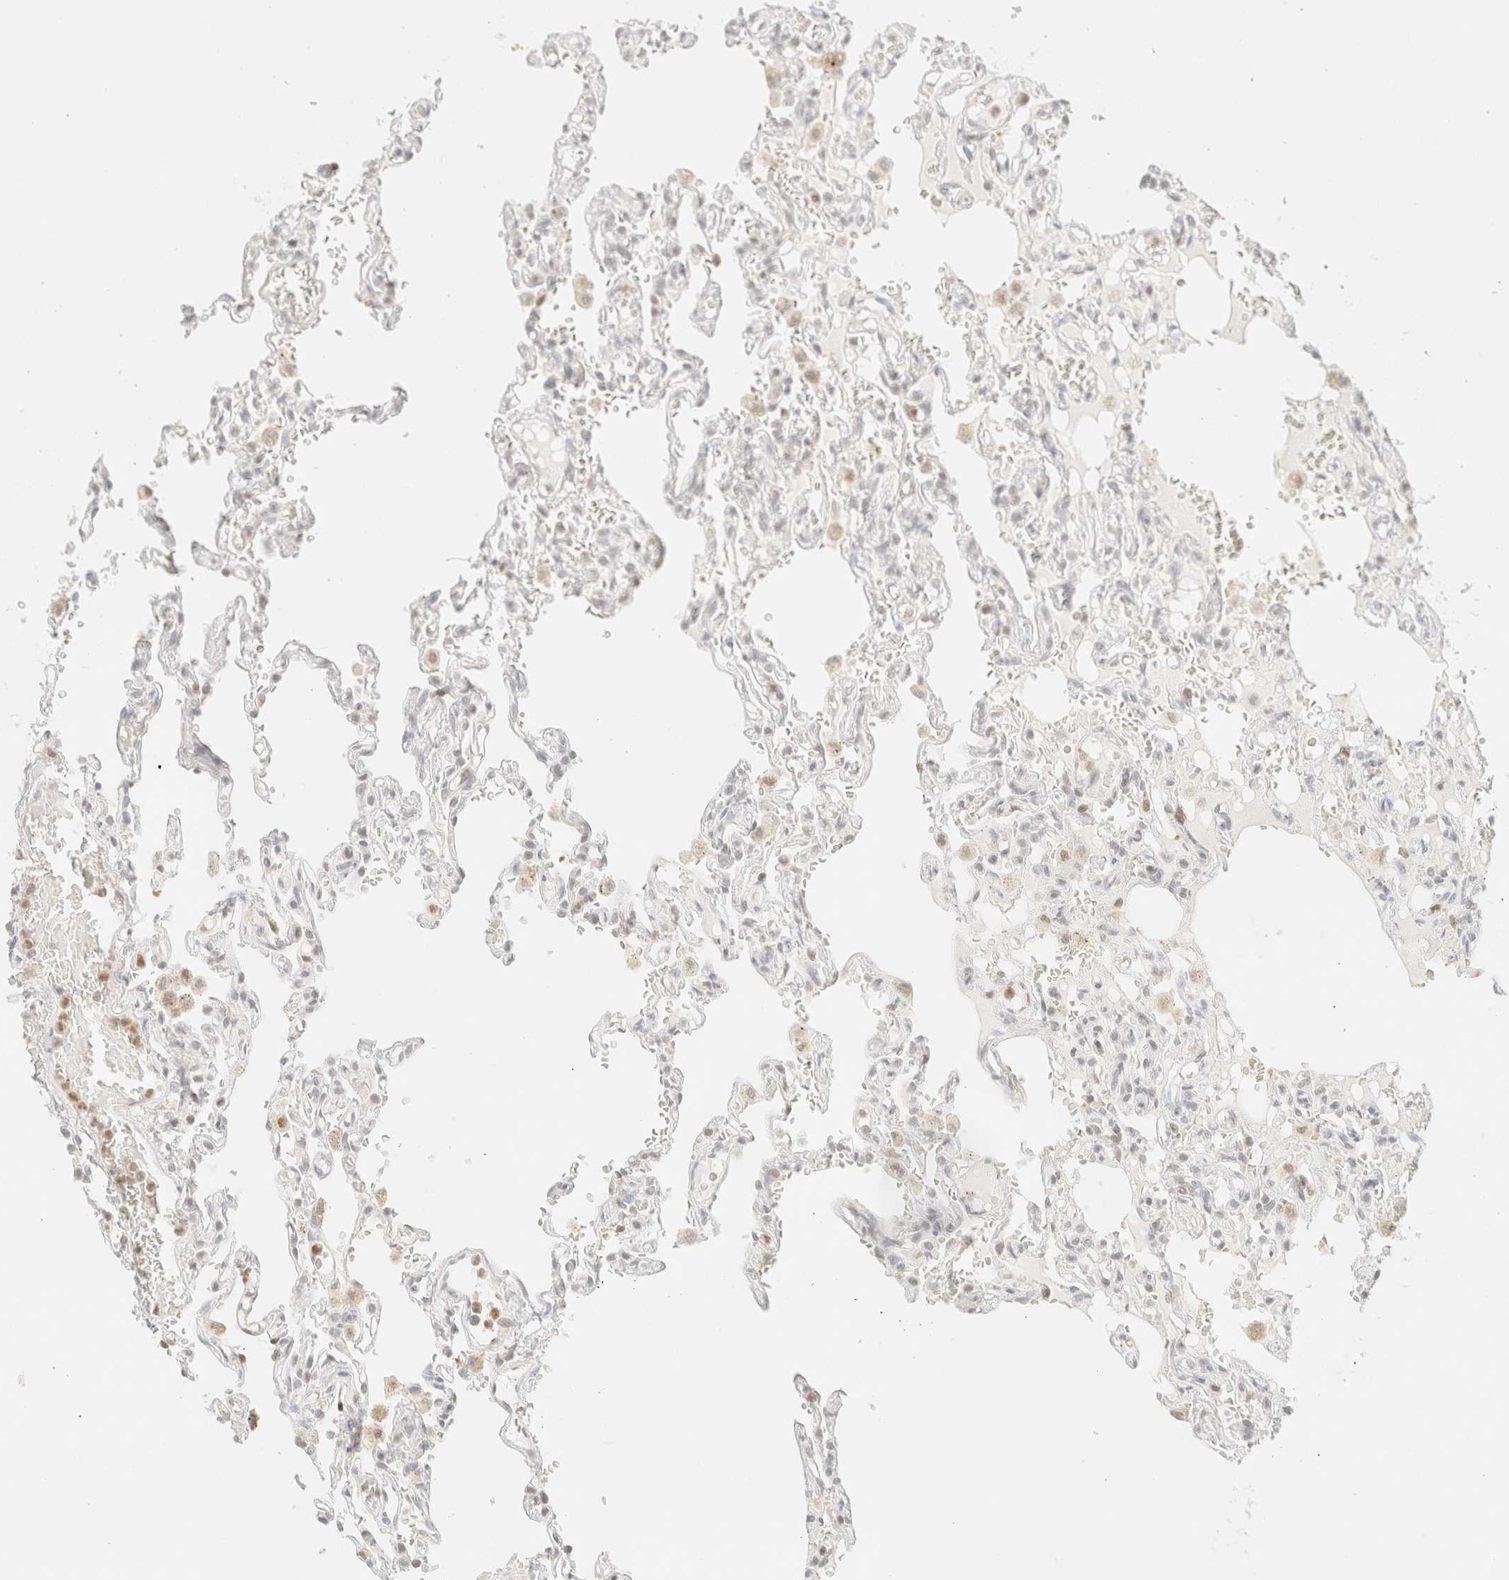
{"staining": {"intensity": "negative", "quantity": "none", "location": "none"}, "tissue": "lung", "cell_type": "Alveolar cells", "image_type": "normal", "snomed": [{"axis": "morphology", "description": "Normal tissue, NOS"}, {"axis": "topography", "description": "Lung"}], "caption": "Immunohistochemical staining of normal human lung shows no significant staining in alveolar cells.", "gene": "TSR1", "patient": {"sex": "male", "age": 21}}